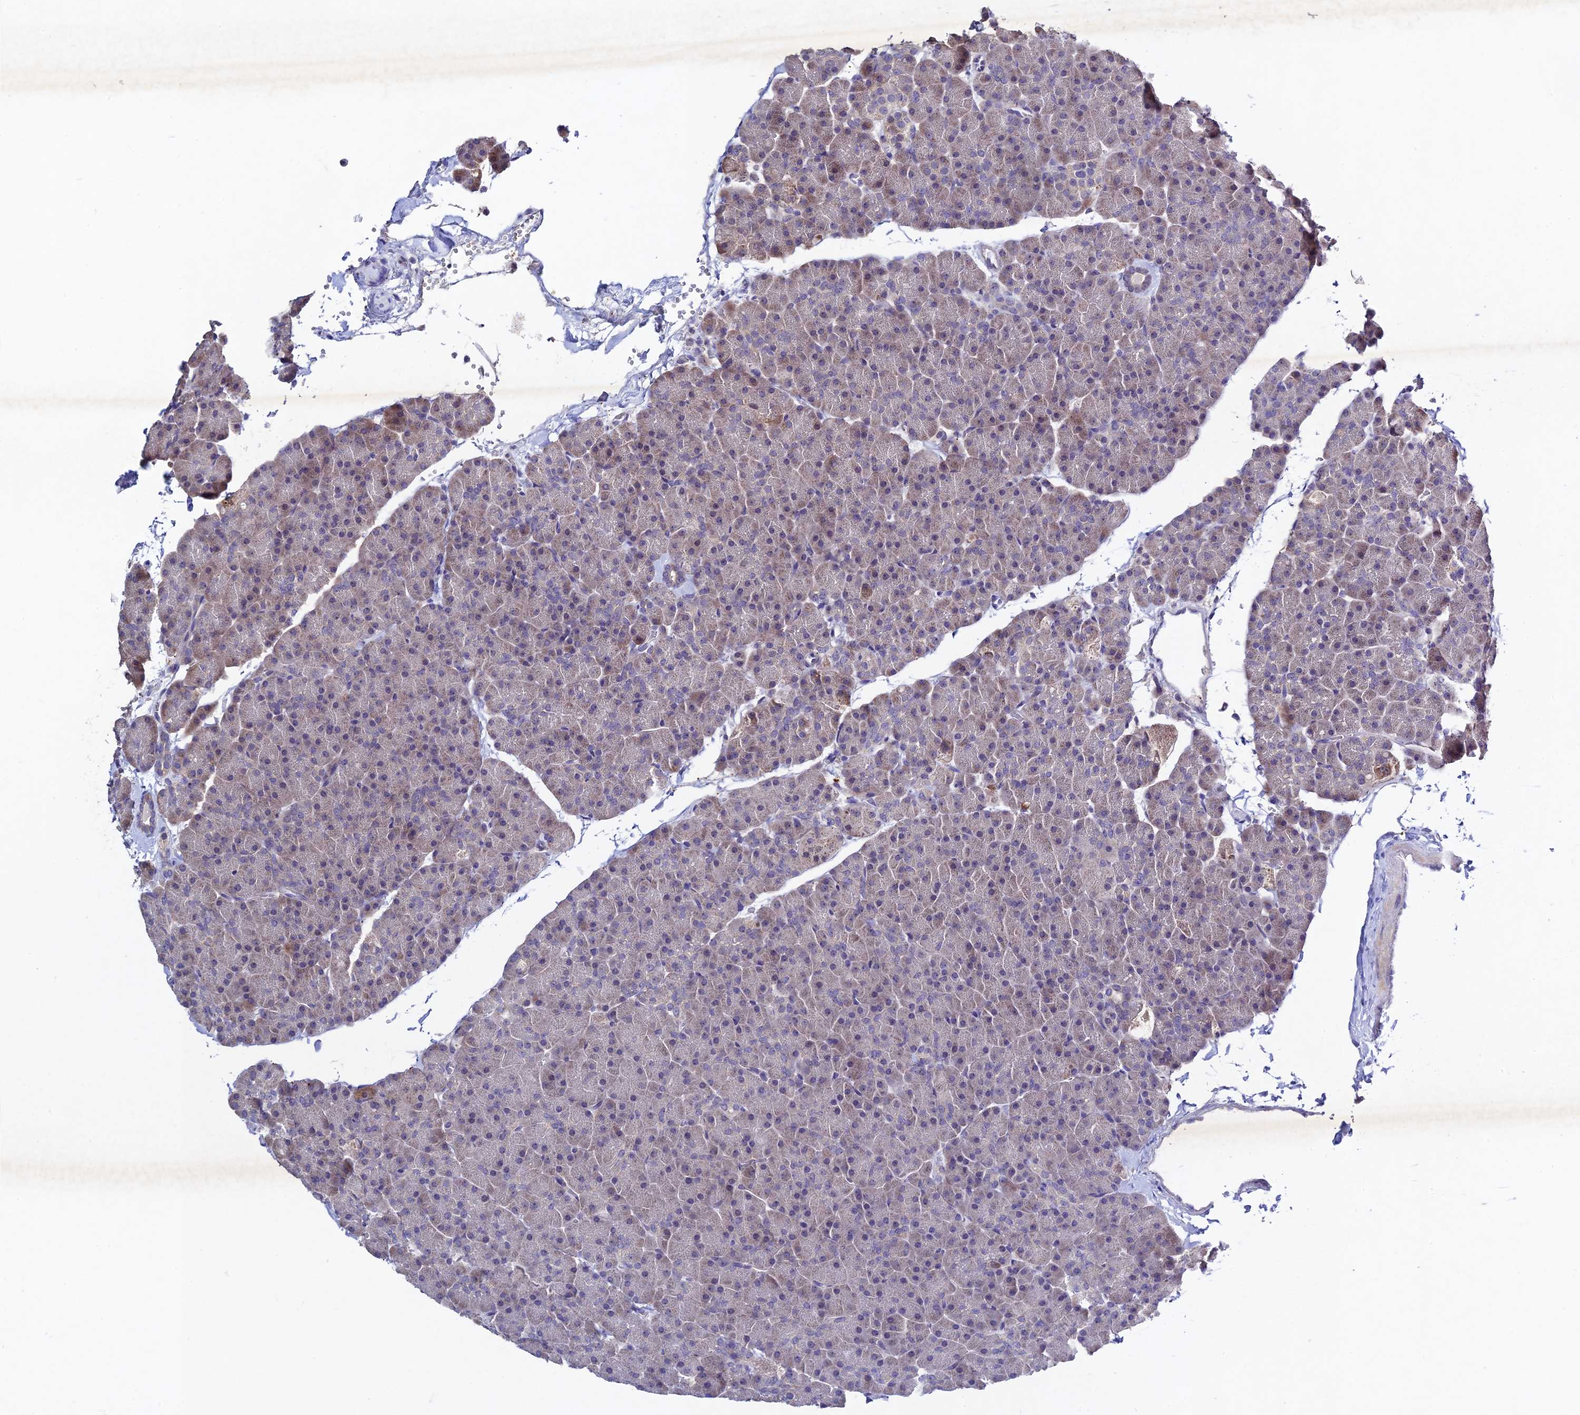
{"staining": {"intensity": "weak", "quantity": "25%-75%", "location": "cytoplasmic/membranous"}, "tissue": "pancreas", "cell_type": "Exocrine glandular cells", "image_type": "normal", "snomed": [{"axis": "morphology", "description": "Normal tissue, NOS"}, {"axis": "topography", "description": "Pancreas"}], "caption": "Exocrine glandular cells exhibit weak cytoplasmic/membranous expression in approximately 25%-75% of cells in normal pancreas. The staining is performed using DAB brown chromogen to label protein expression. The nuclei are counter-stained blue using hematoxylin.", "gene": "CHST5", "patient": {"sex": "male", "age": 36}}